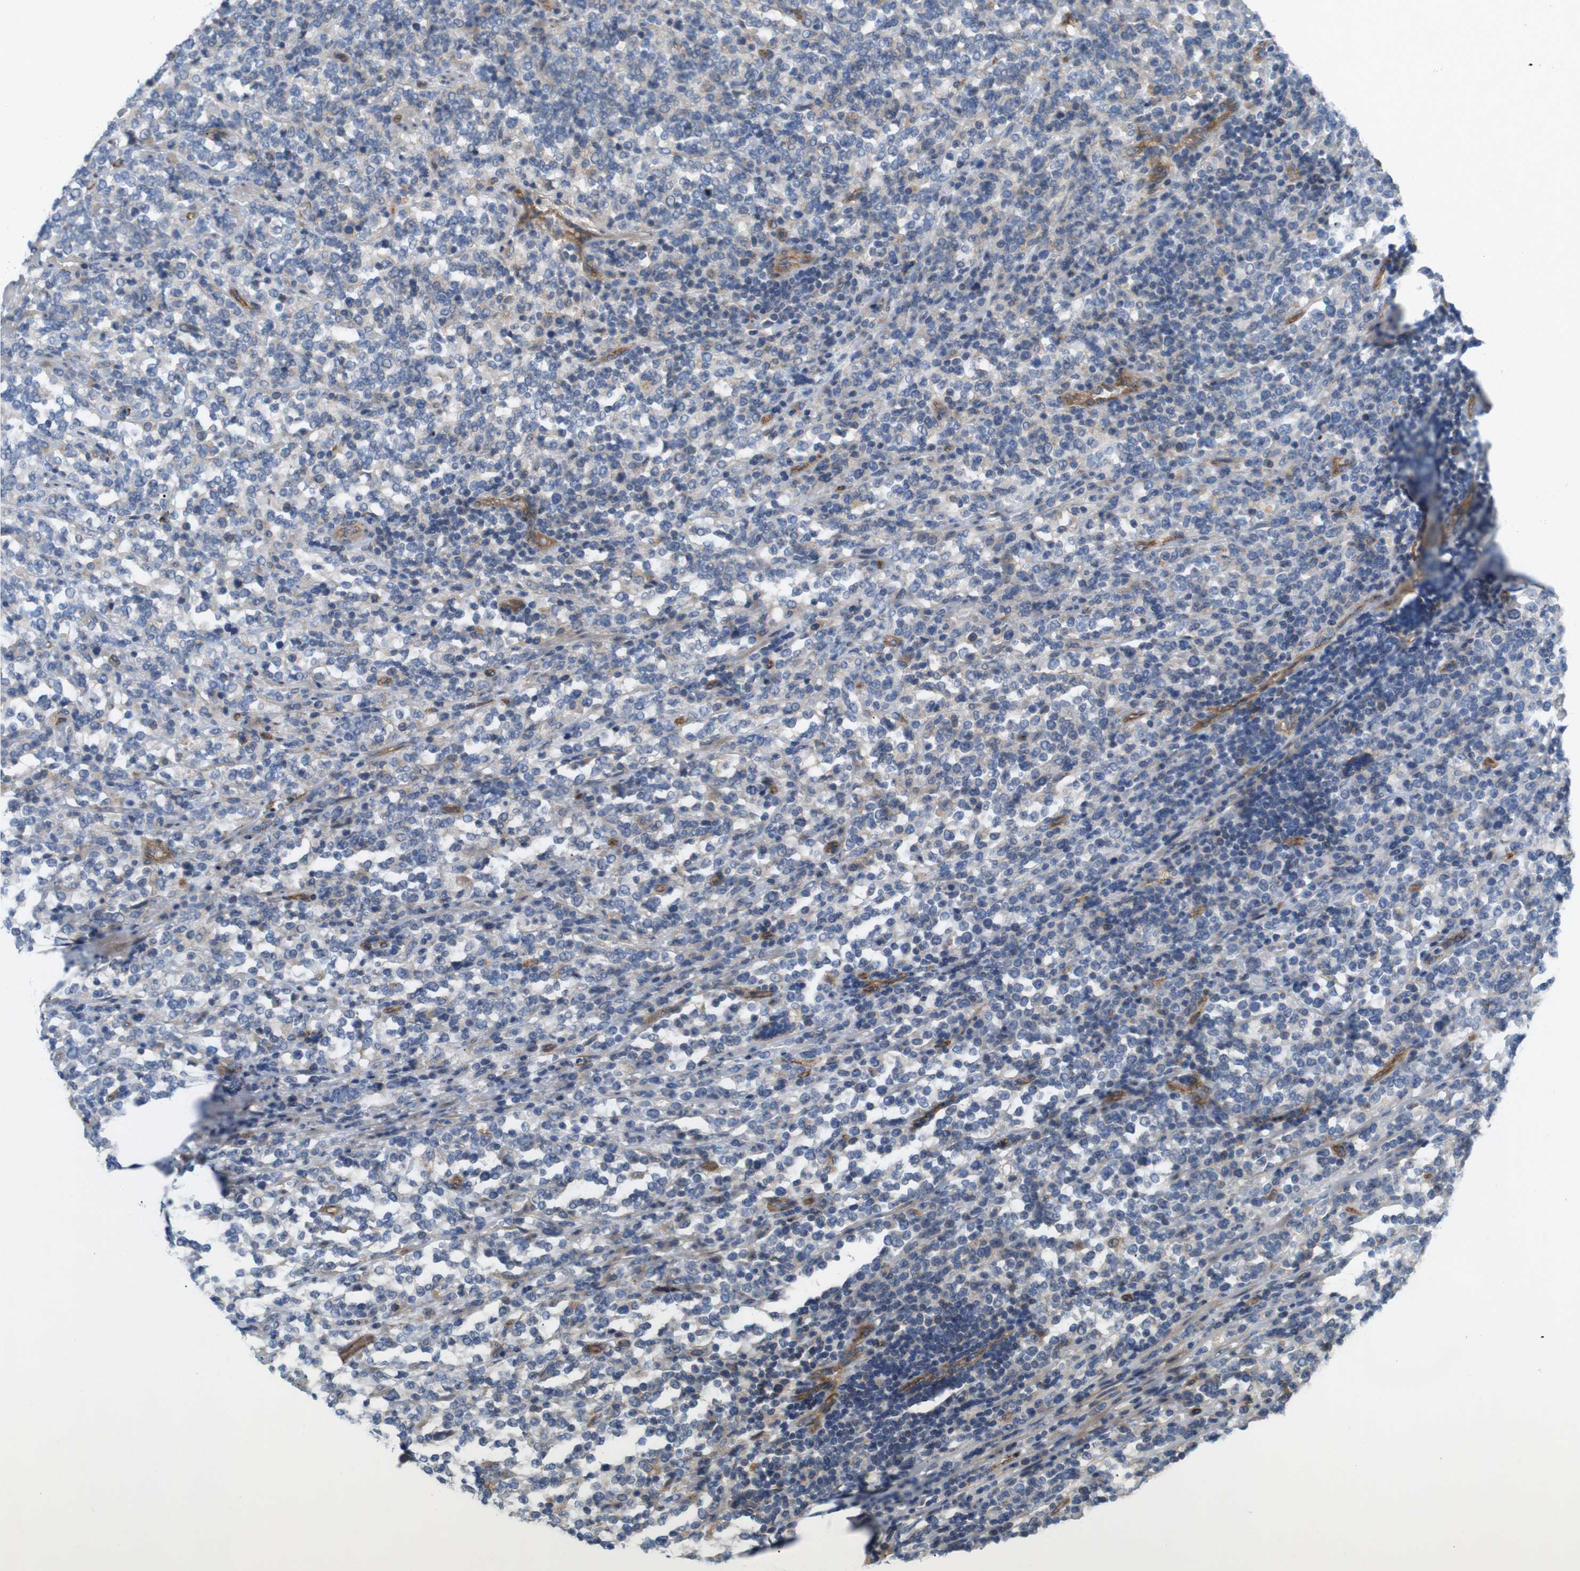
{"staining": {"intensity": "negative", "quantity": "none", "location": "none"}, "tissue": "lymphoma", "cell_type": "Tumor cells", "image_type": "cancer", "snomed": [{"axis": "morphology", "description": "Malignant lymphoma, non-Hodgkin's type, High grade"}, {"axis": "topography", "description": "Soft tissue"}], "caption": "The micrograph demonstrates no staining of tumor cells in lymphoma. (DAB IHC, high magnification).", "gene": "BVES", "patient": {"sex": "male", "age": 18}}